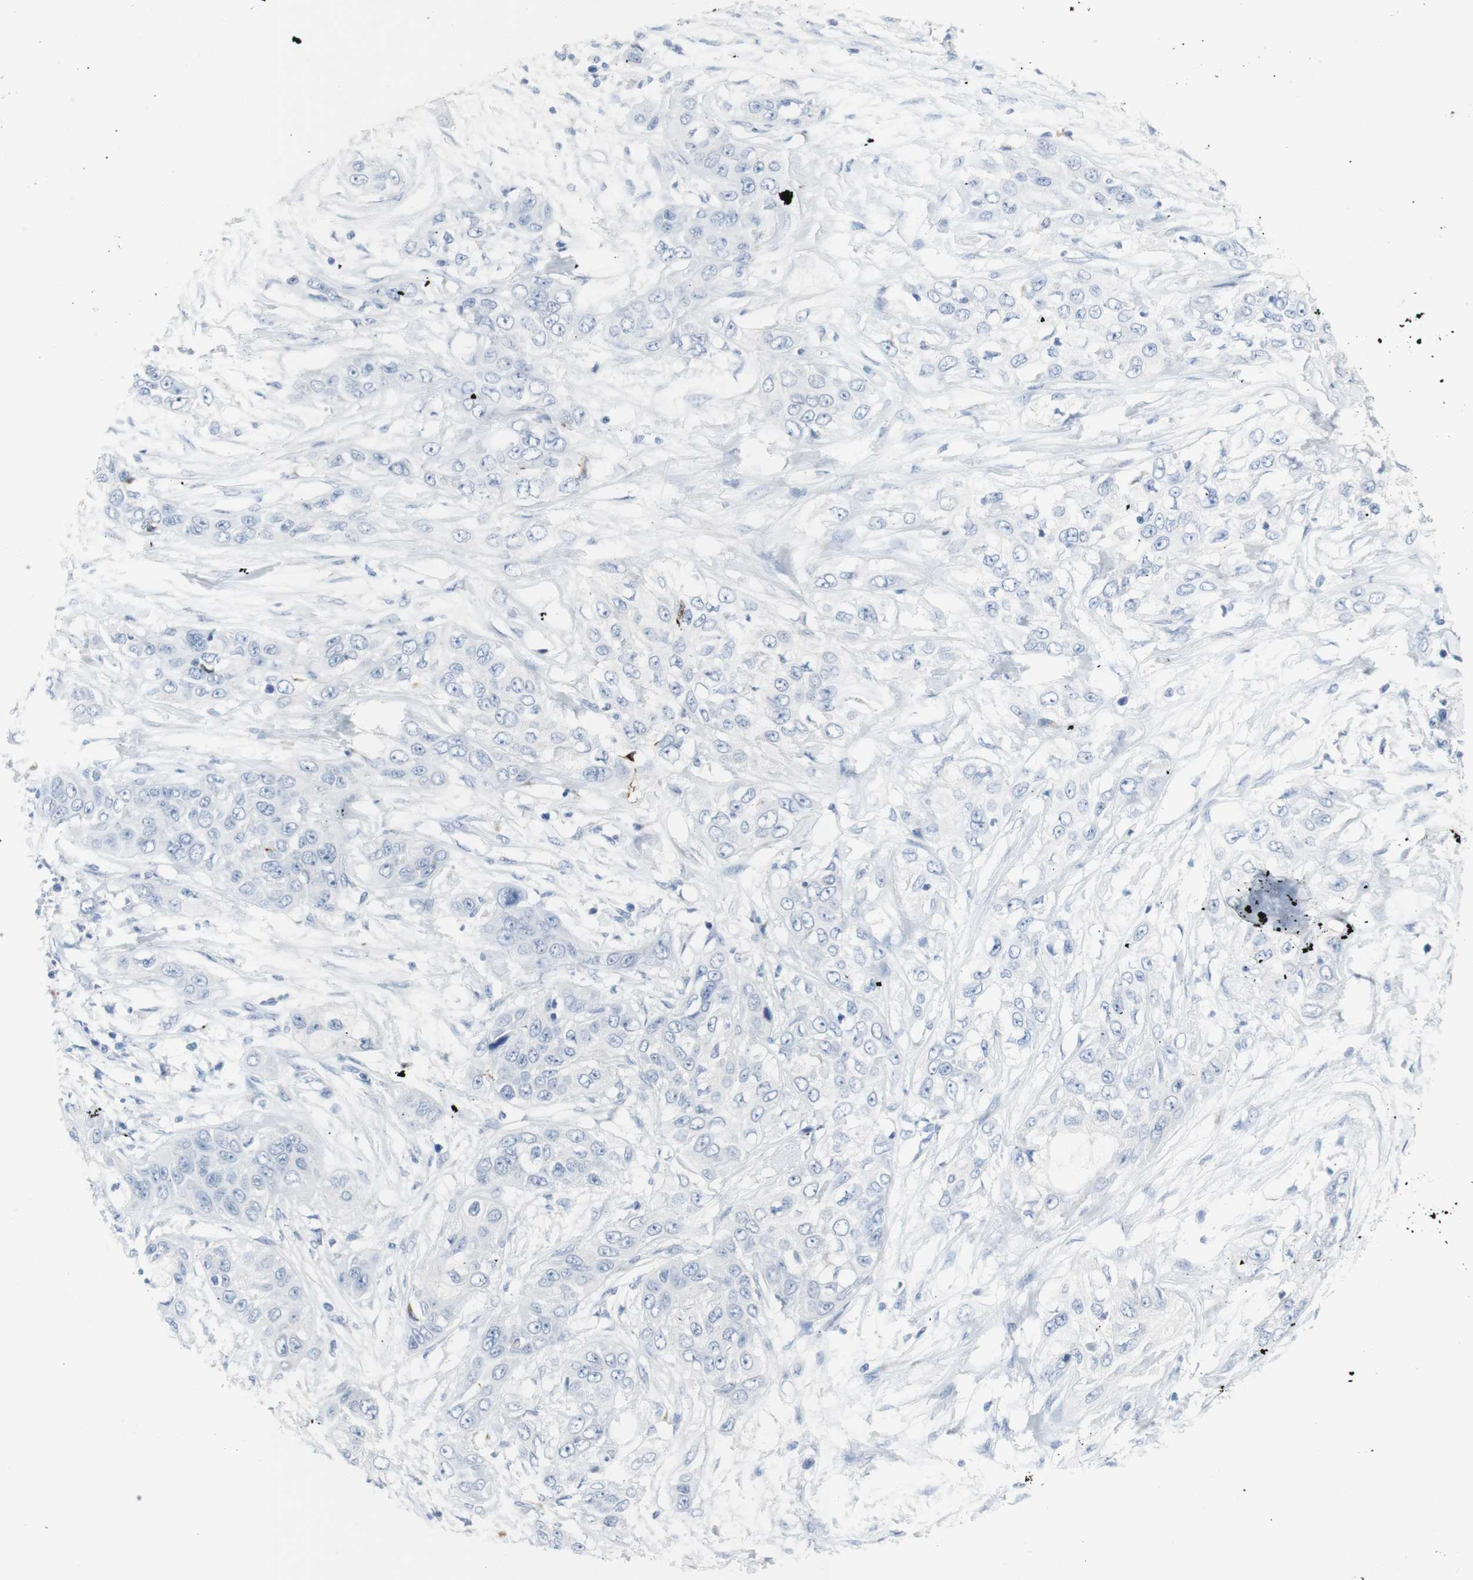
{"staining": {"intensity": "negative", "quantity": "none", "location": "none"}, "tissue": "pancreatic cancer", "cell_type": "Tumor cells", "image_type": "cancer", "snomed": [{"axis": "morphology", "description": "Adenocarcinoma, NOS"}, {"axis": "topography", "description": "Pancreas"}], "caption": "Immunohistochemistry (IHC) image of neoplastic tissue: human pancreatic cancer stained with DAB (3,3'-diaminobenzidine) demonstrates no significant protein expression in tumor cells.", "gene": "CD207", "patient": {"sex": "female", "age": 70}}